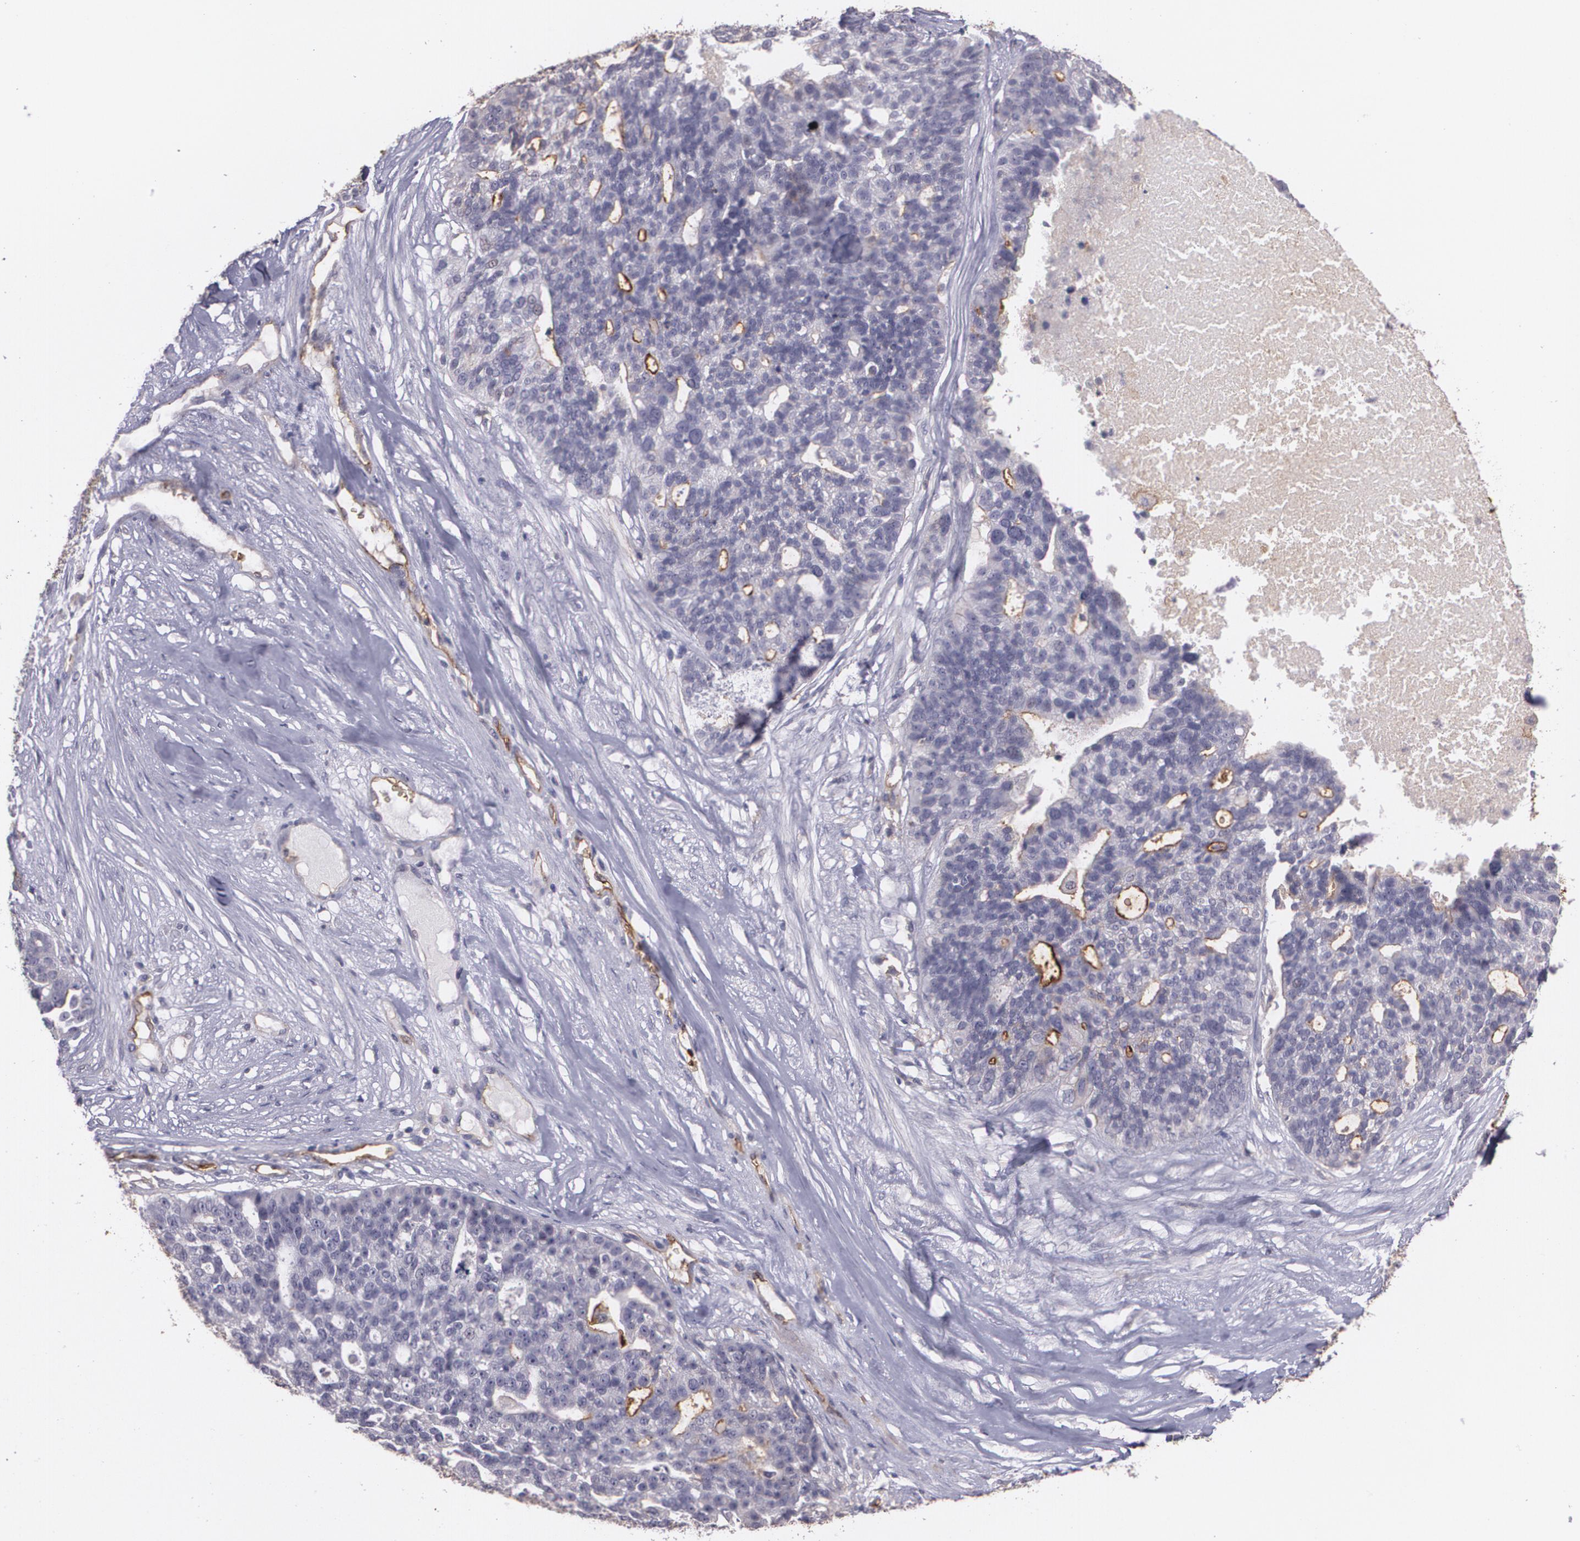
{"staining": {"intensity": "negative", "quantity": "none", "location": "none"}, "tissue": "ovarian cancer", "cell_type": "Tumor cells", "image_type": "cancer", "snomed": [{"axis": "morphology", "description": "Cystadenocarcinoma, serous, NOS"}, {"axis": "topography", "description": "Ovary"}], "caption": "Immunohistochemical staining of human serous cystadenocarcinoma (ovarian) displays no significant expression in tumor cells.", "gene": "ACE", "patient": {"sex": "female", "age": 59}}